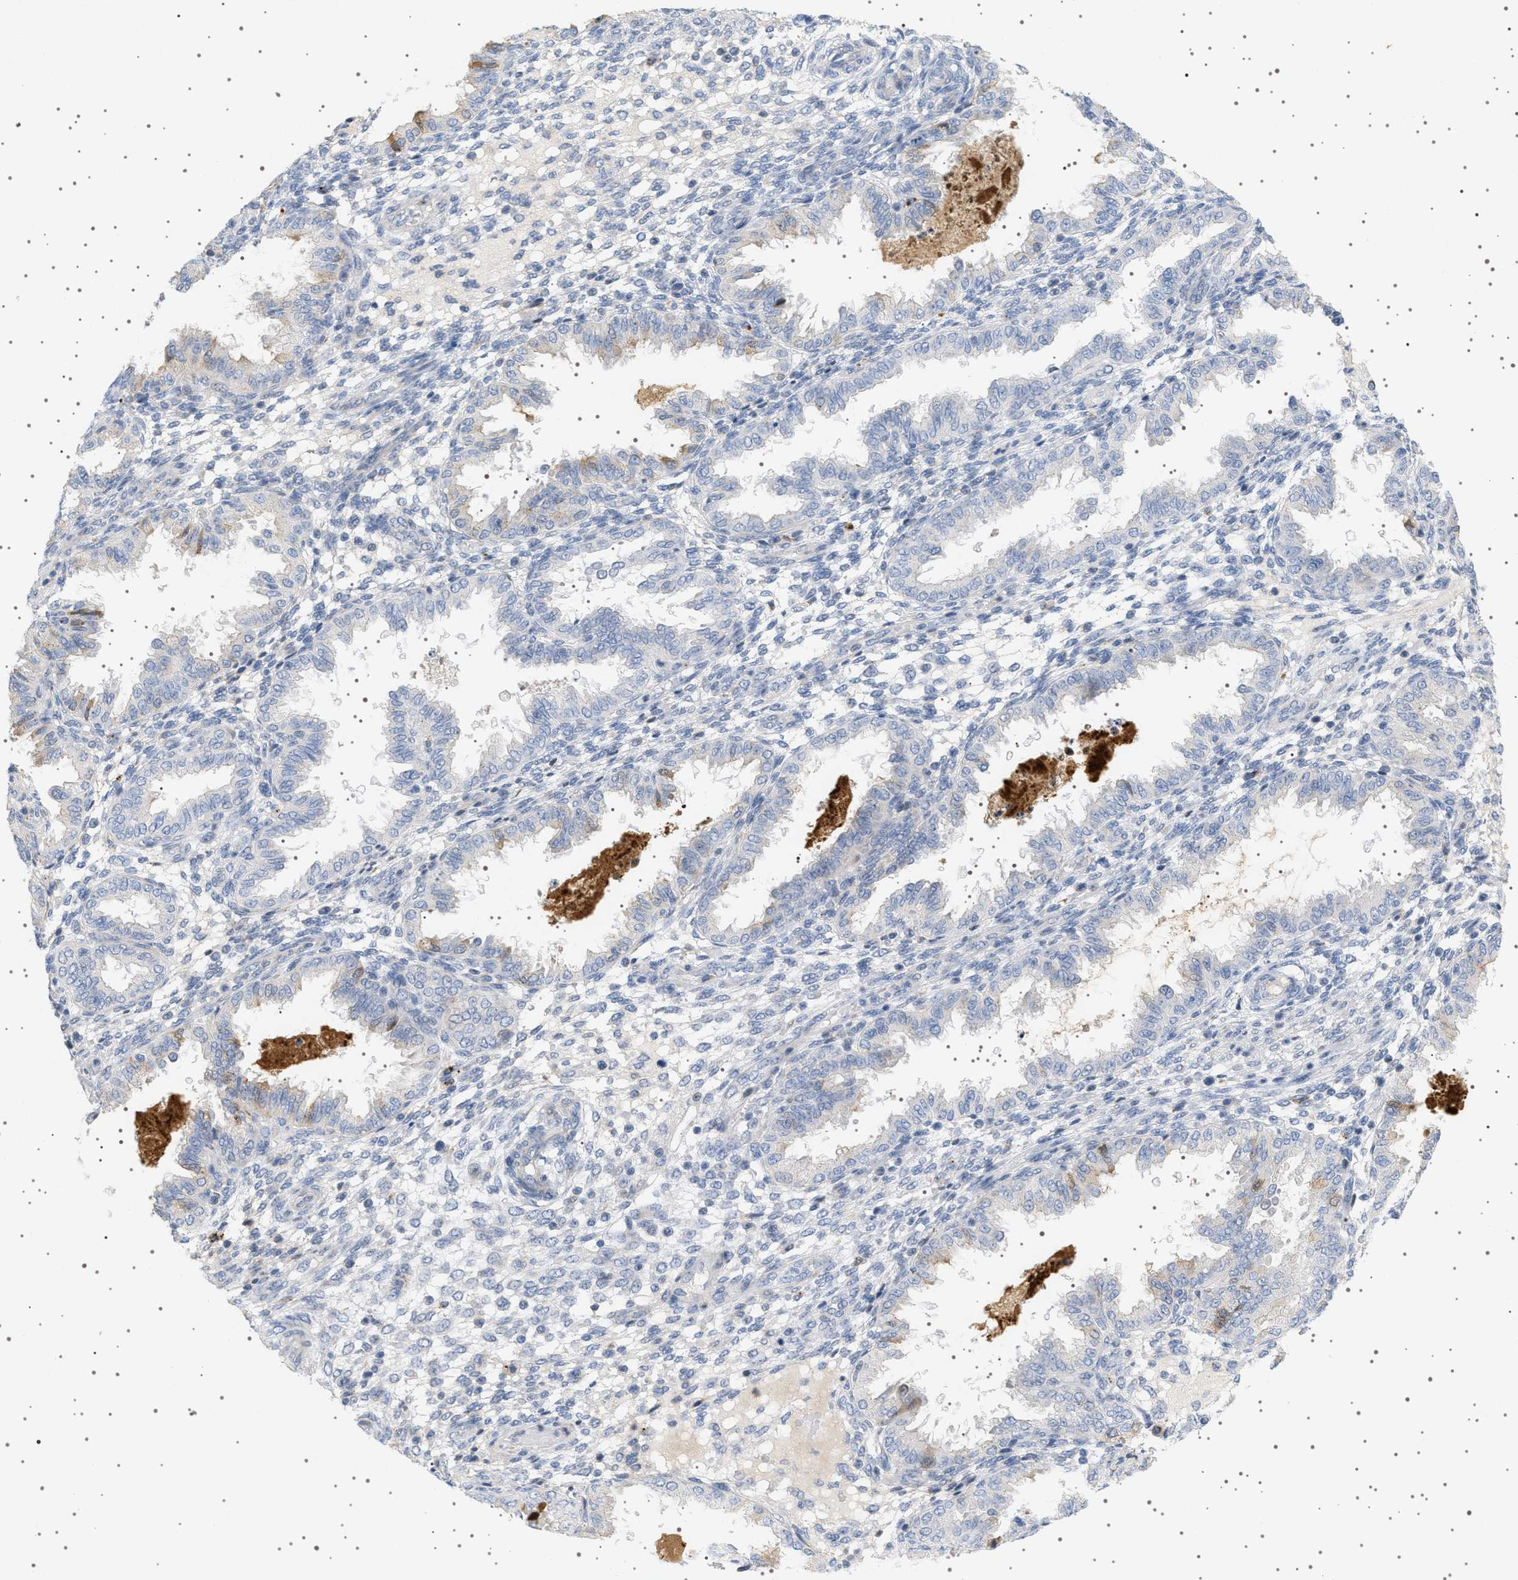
{"staining": {"intensity": "negative", "quantity": "none", "location": "none"}, "tissue": "endometrium", "cell_type": "Cells in endometrial stroma", "image_type": "normal", "snomed": [{"axis": "morphology", "description": "Normal tissue, NOS"}, {"axis": "topography", "description": "Endometrium"}], "caption": "Immunohistochemical staining of benign human endometrium reveals no significant staining in cells in endometrial stroma. Brightfield microscopy of immunohistochemistry stained with DAB (brown) and hematoxylin (blue), captured at high magnification.", "gene": "ADCY10", "patient": {"sex": "female", "age": 33}}